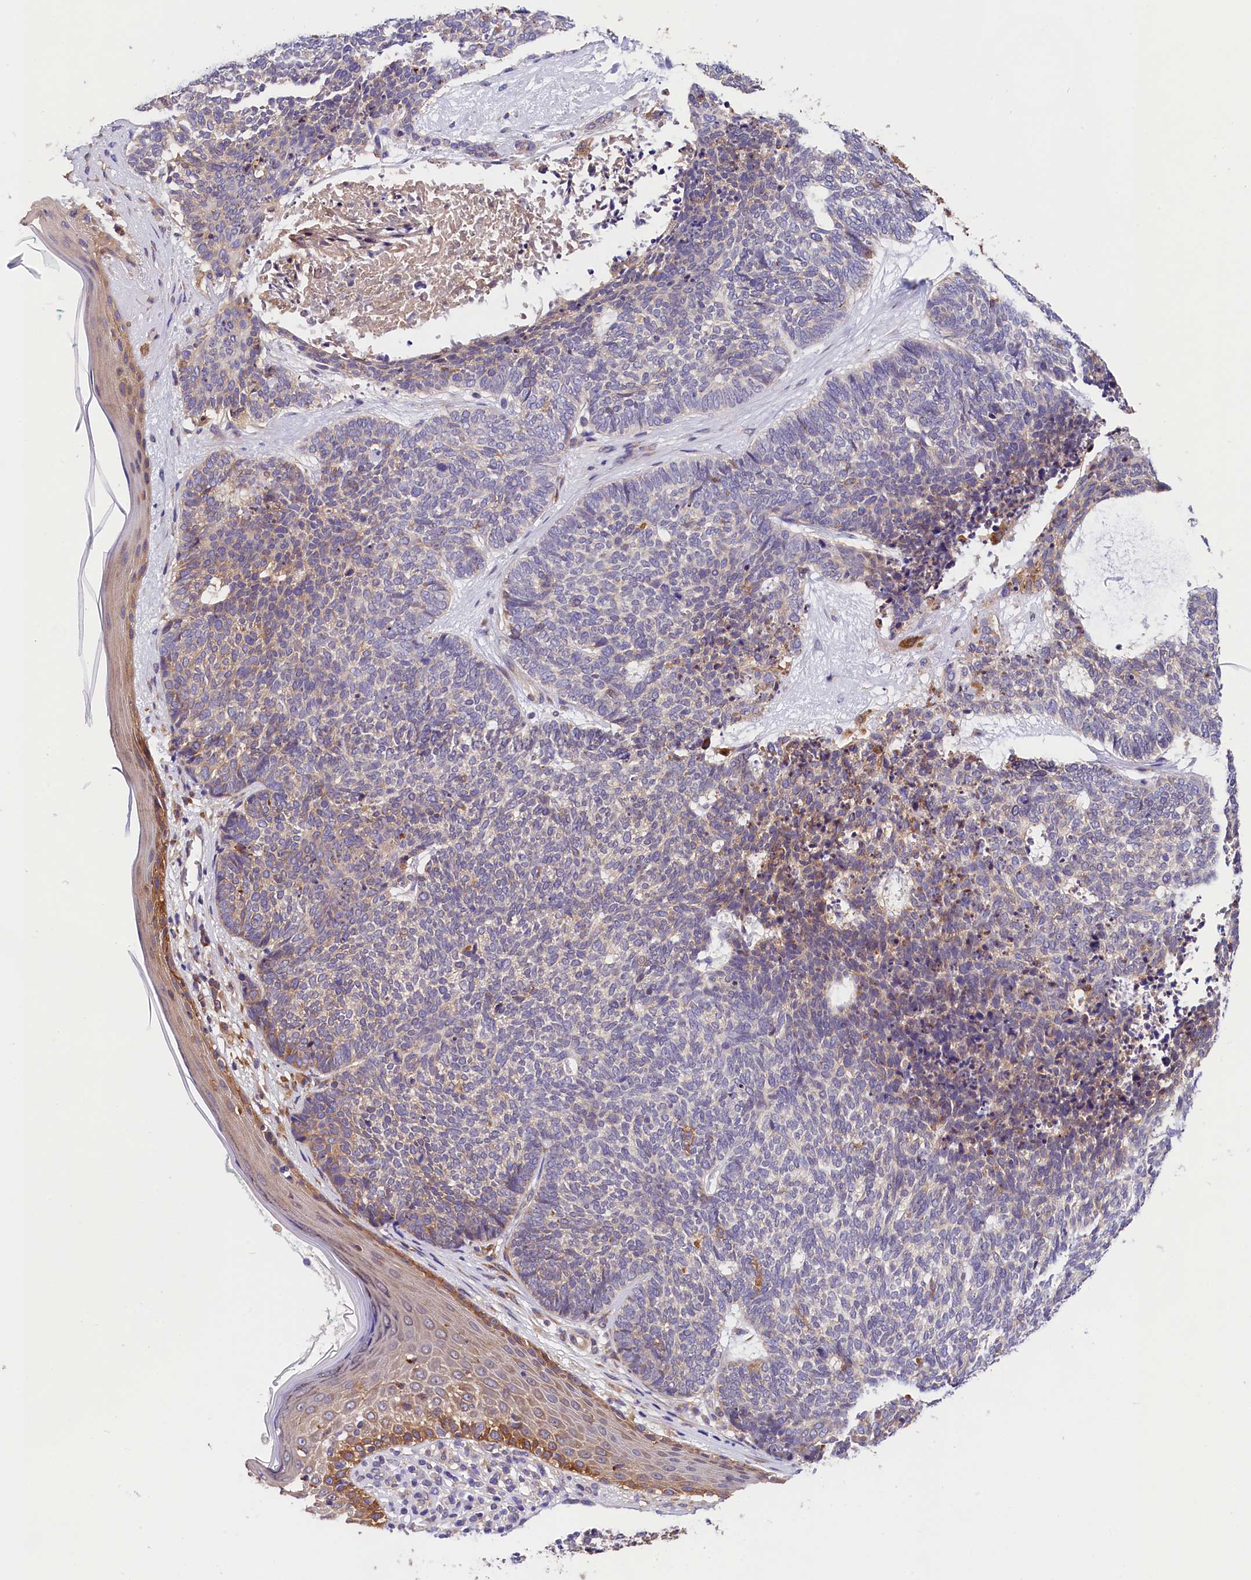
{"staining": {"intensity": "negative", "quantity": "none", "location": "none"}, "tissue": "skin cancer", "cell_type": "Tumor cells", "image_type": "cancer", "snomed": [{"axis": "morphology", "description": "Basal cell carcinoma"}, {"axis": "topography", "description": "Skin"}], "caption": "Tumor cells show no significant expression in skin basal cell carcinoma.", "gene": "OAS3", "patient": {"sex": "female", "age": 84}}